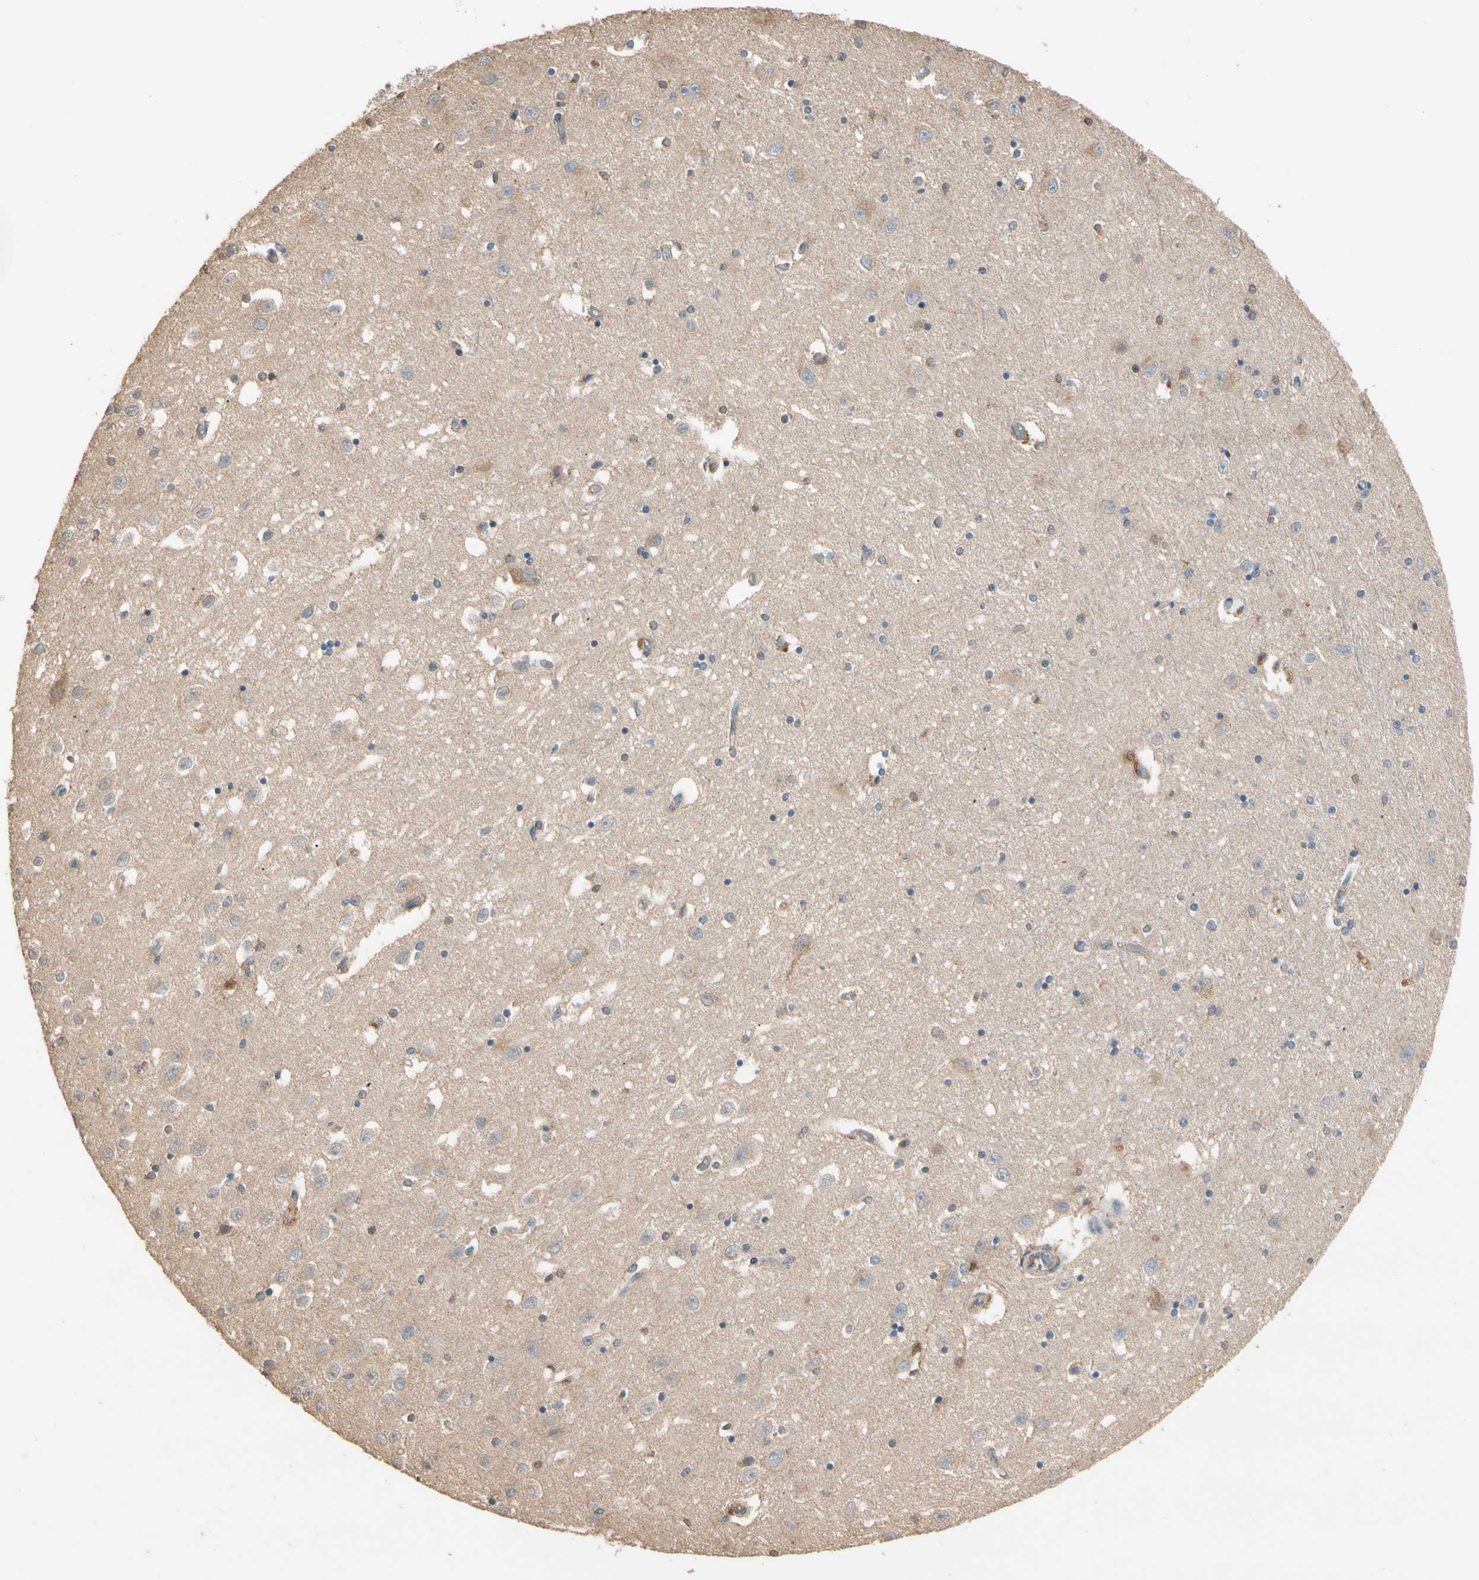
{"staining": {"intensity": "weak", "quantity": "25%-75%", "location": "cytoplasmic/membranous"}, "tissue": "hippocampus", "cell_type": "Glial cells", "image_type": "normal", "snomed": [{"axis": "morphology", "description": "Normal tissue, NOS"}, {"axis": "topography", "description": "Hippocampus"}], "caption": "IHC of unremarkable hippocampus shows low levels of weak cytoplasmic/membranous staining in approximately 25%-75% of glial cells.", "gene": "CDH6", "patient": {"sex": "female", "age": 54}}